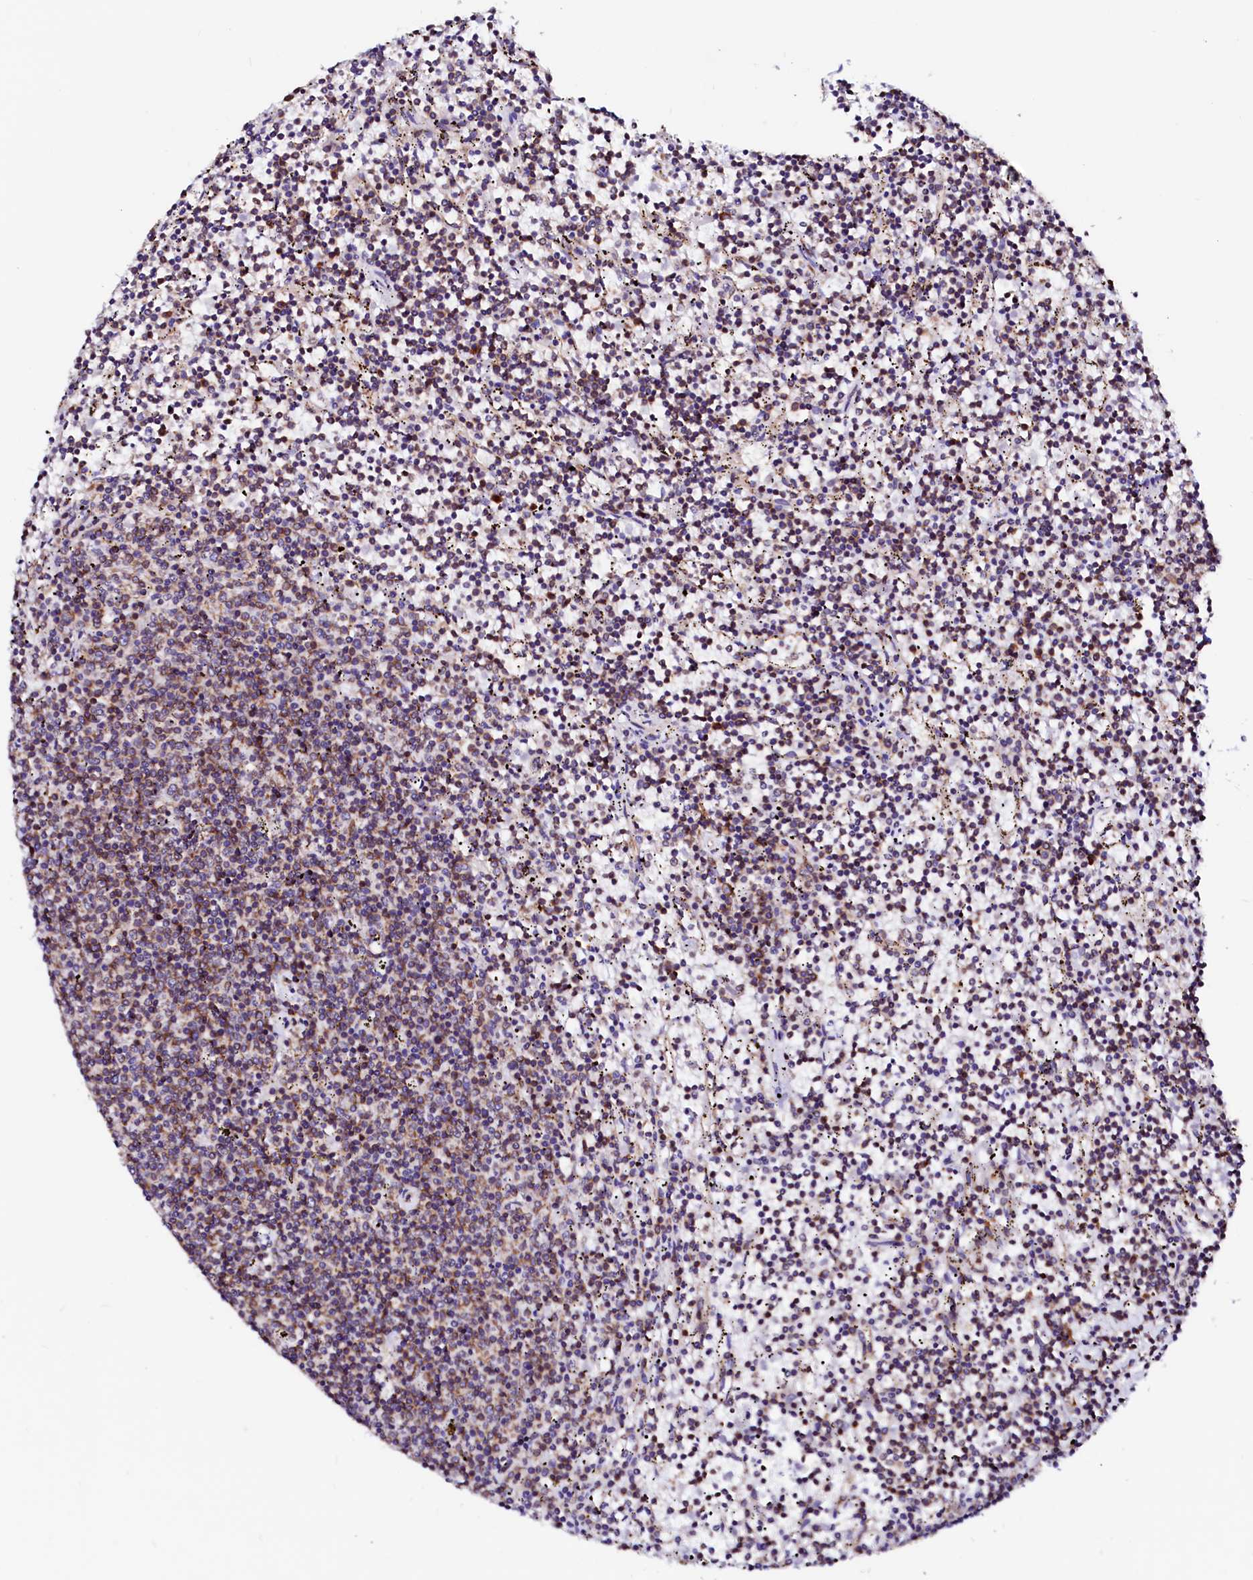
{"staining": {"intensity": "weak", "quantity": "25%-75%", "location": "cytoplasmic/membranous"}, "tissue": "lymphoma", "cell_type": "Tumor cells", "image_type": "cancer", "snomed": [{"axis": "morphology", "description": "Malignant lymphoma, non-Hodgkin's type, Low grade"}, {"axis": "topography", "description": "Spleen"}], "caption": "A histopathology image of human low-grade malignant lymphoma, non-Hodgkin's type stained for a protein exhibits weak cytoplasmic/membranous brown staining in tumor cells. (DAB (3,3'-diaminobenzidine) IHC with brightfield microscopy, high magnification).", "gene": "DERL1", "patient": {"sex": "female", "age": 50}}